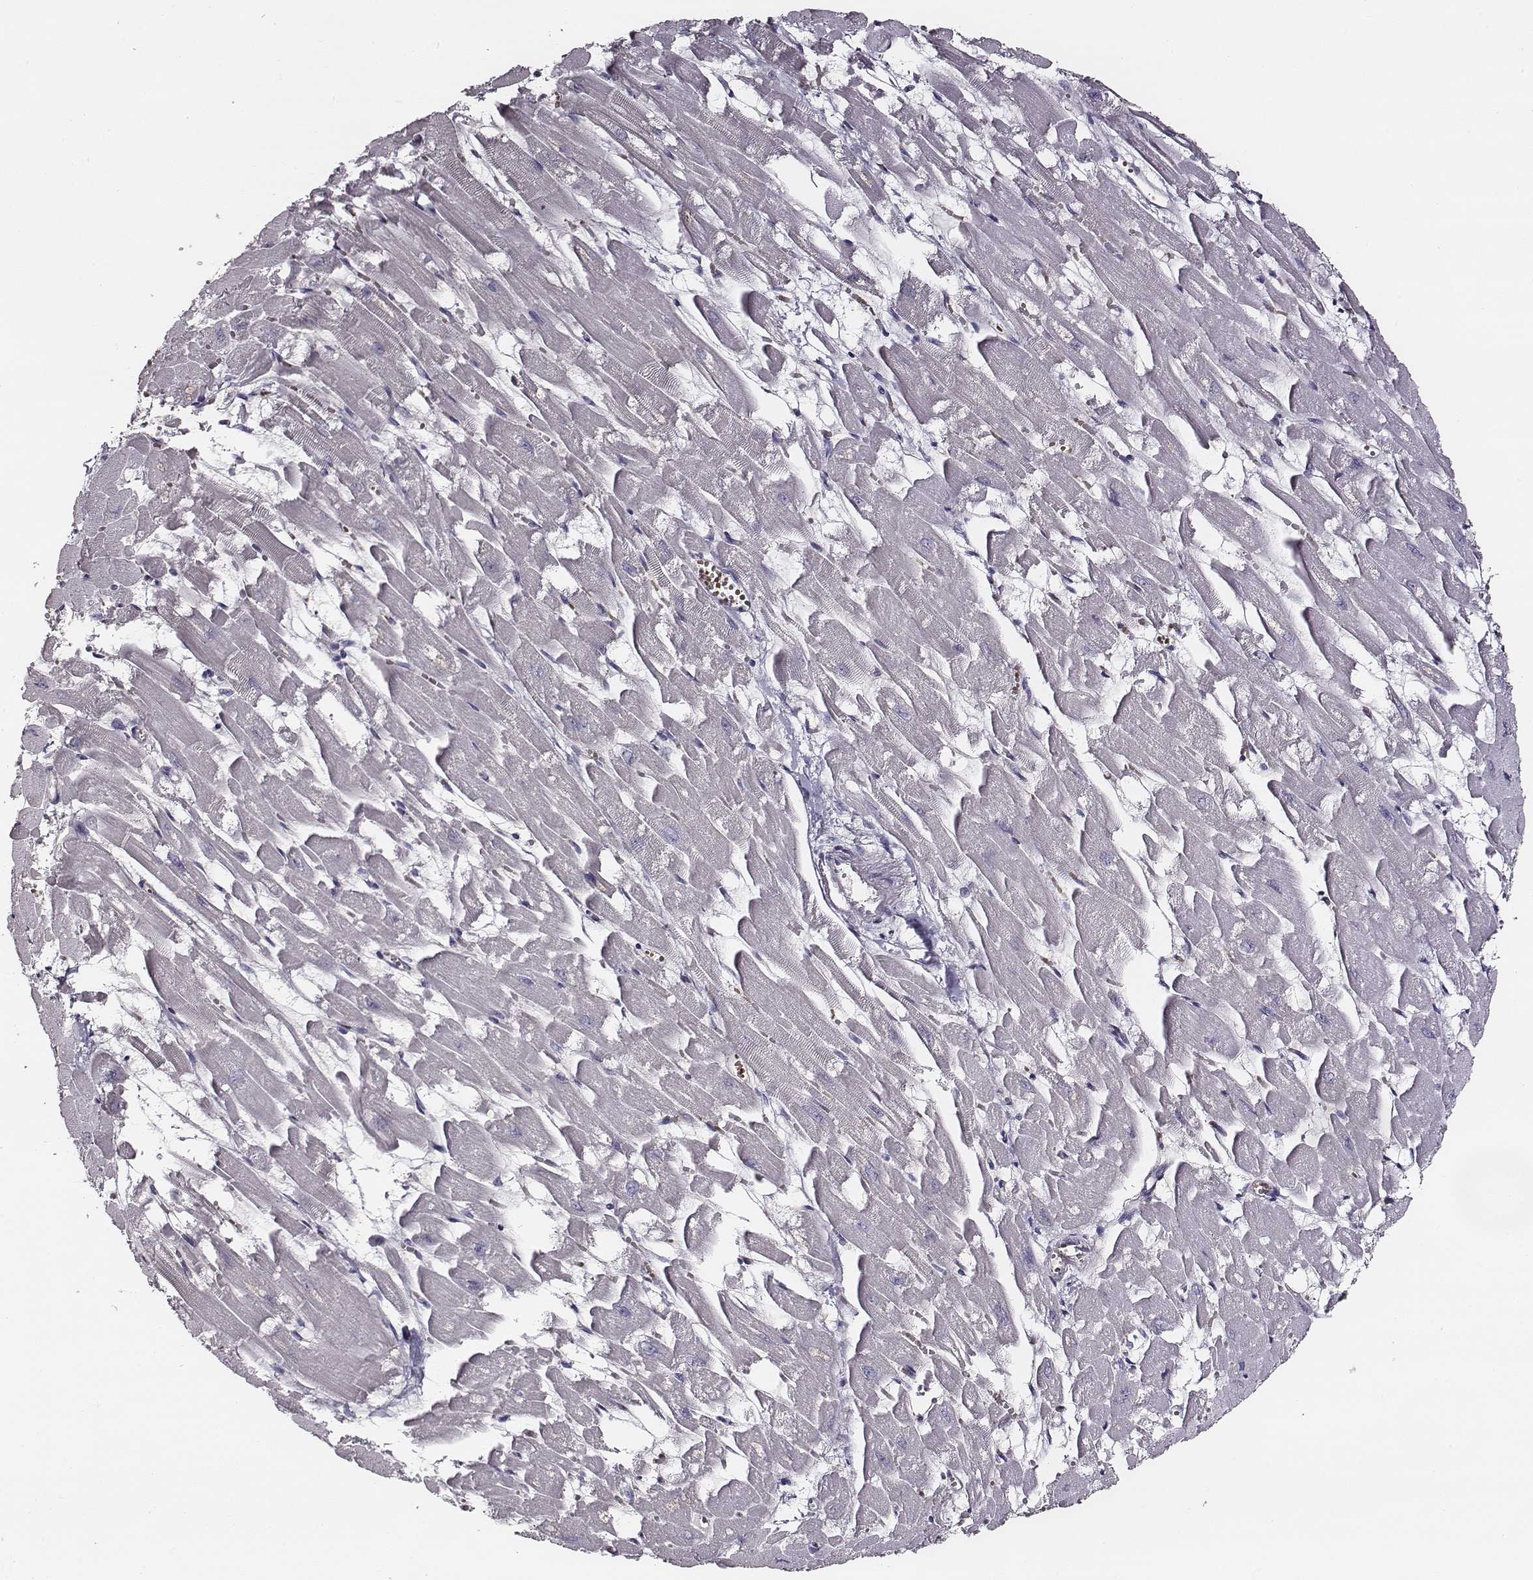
{"staining": {"intensity": "negative", "quantity": "none", "location": "none"}, "tissue": "heart muscle", "cell_type": "Cardiomyocytes", "image_type": "normal", "snomed": [{"axis": "morphology", "description": "Normal tissue, NOS"}, {"axis": "topography", "description": "Heart"}], "caption": "The photomicrograph demonstrates no staining of cardiomyocytes in unremarkable heart muscle.", "gene": "AADAT", "patient": {"sex": "female", "age": 52}}